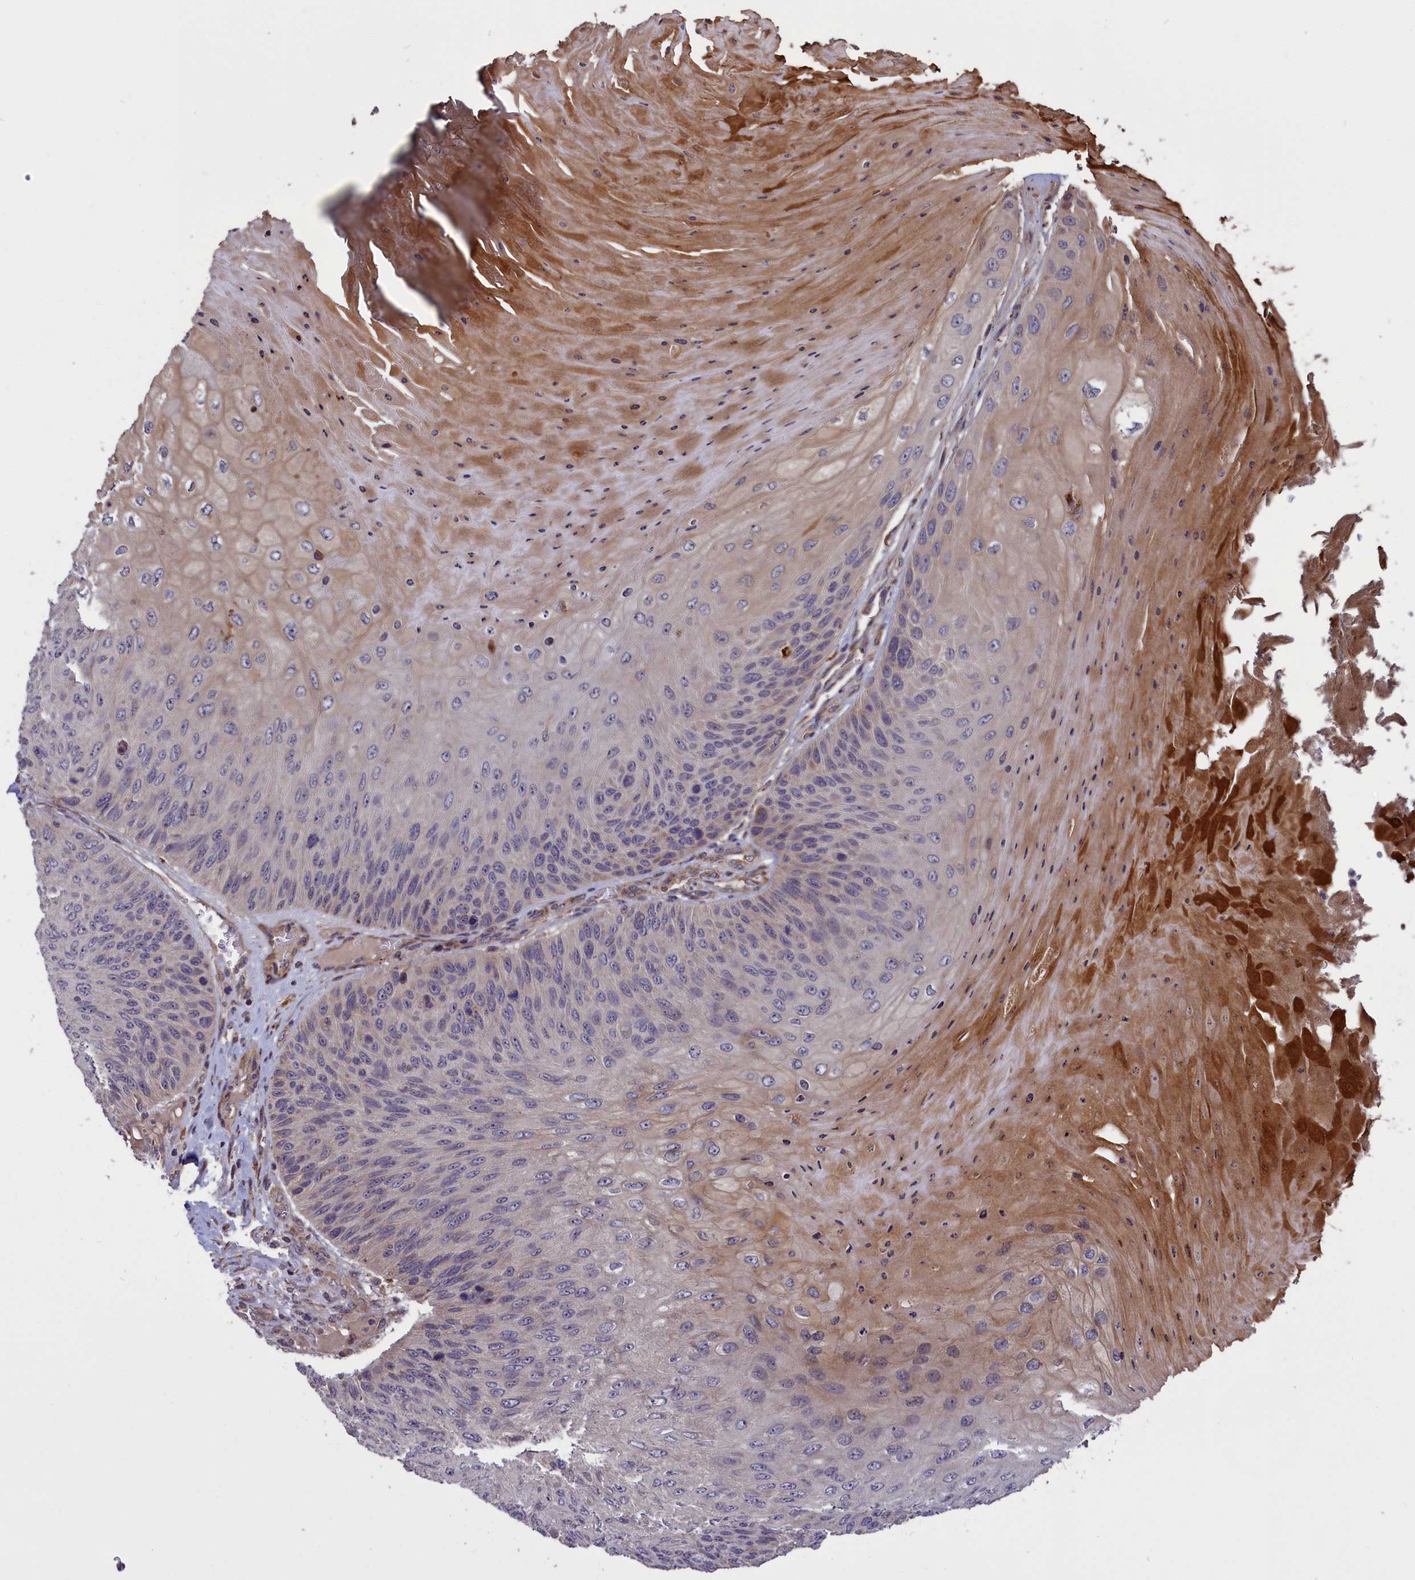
{"staining": {"intensity": "negative", "quantity": "none", "location": "none"}, "tissue": "skin cancer", "cell_type": "Tumor cells", "image_type": "cancer", "snomed": [{"axis": "morphology", "description": "Squamous cell carcinoma, NOS"}, {"axis": "topography", "description": "Skin"}], "caption": "Immunohistochemistry (IHC) histopathology image of human skin cancer (squamous cell carcinoma) stained for a protein (brown), which reveals no expression in tumor cells. (Stains: DAB IHC with hematoxylin counter stain, Microscopy: brightfield microscopy at high magnification).", "gene": "DENND1B", "patient": {"sex": "female", "age": 88}}